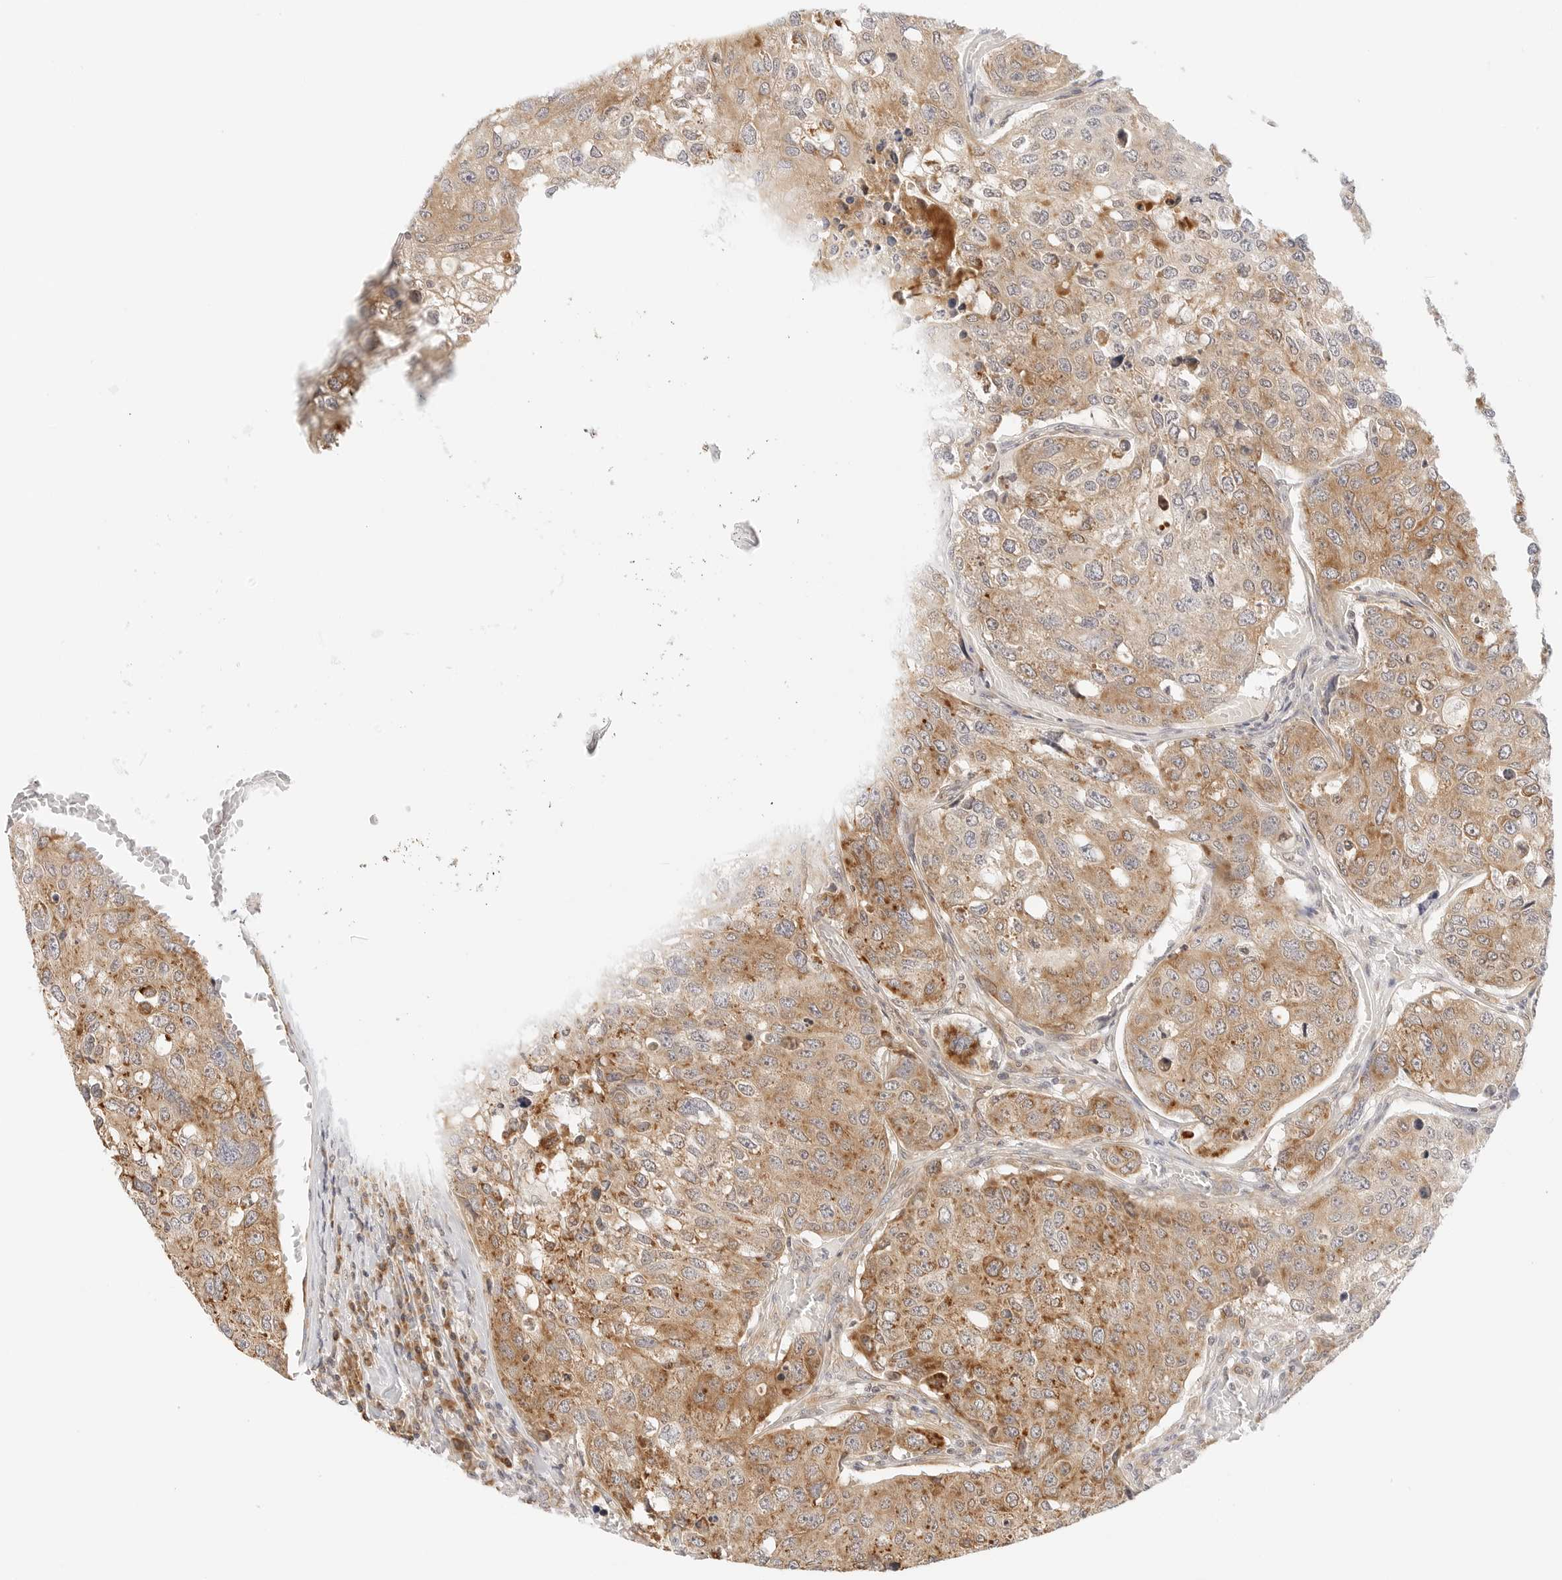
{"staining": {"intensity": "moderate", "quantity": ">75%", "location": "nuclear"}, "tissue": "urothelial cancer", "cell_type": "Tumor cells", "image_type": "cancer", "snomed": [{"axis": "morphology", "description": "Urothelial carcinoma, High grade"}, {"axis": "topography", "description": "Lymph node"}, {"axis": "topography", "description": "Urinary bladder"}], "caption": "An immunohistochemistry (IHC) histopathology image of neoplastic tissue is shown. Protein staining in brown highlights moderate nuclear positivity in urothelial carcinoma (high-grade) within tumor cells.", "gene": "ERO1B", "patient": {"sex": "male", "age": 51}}